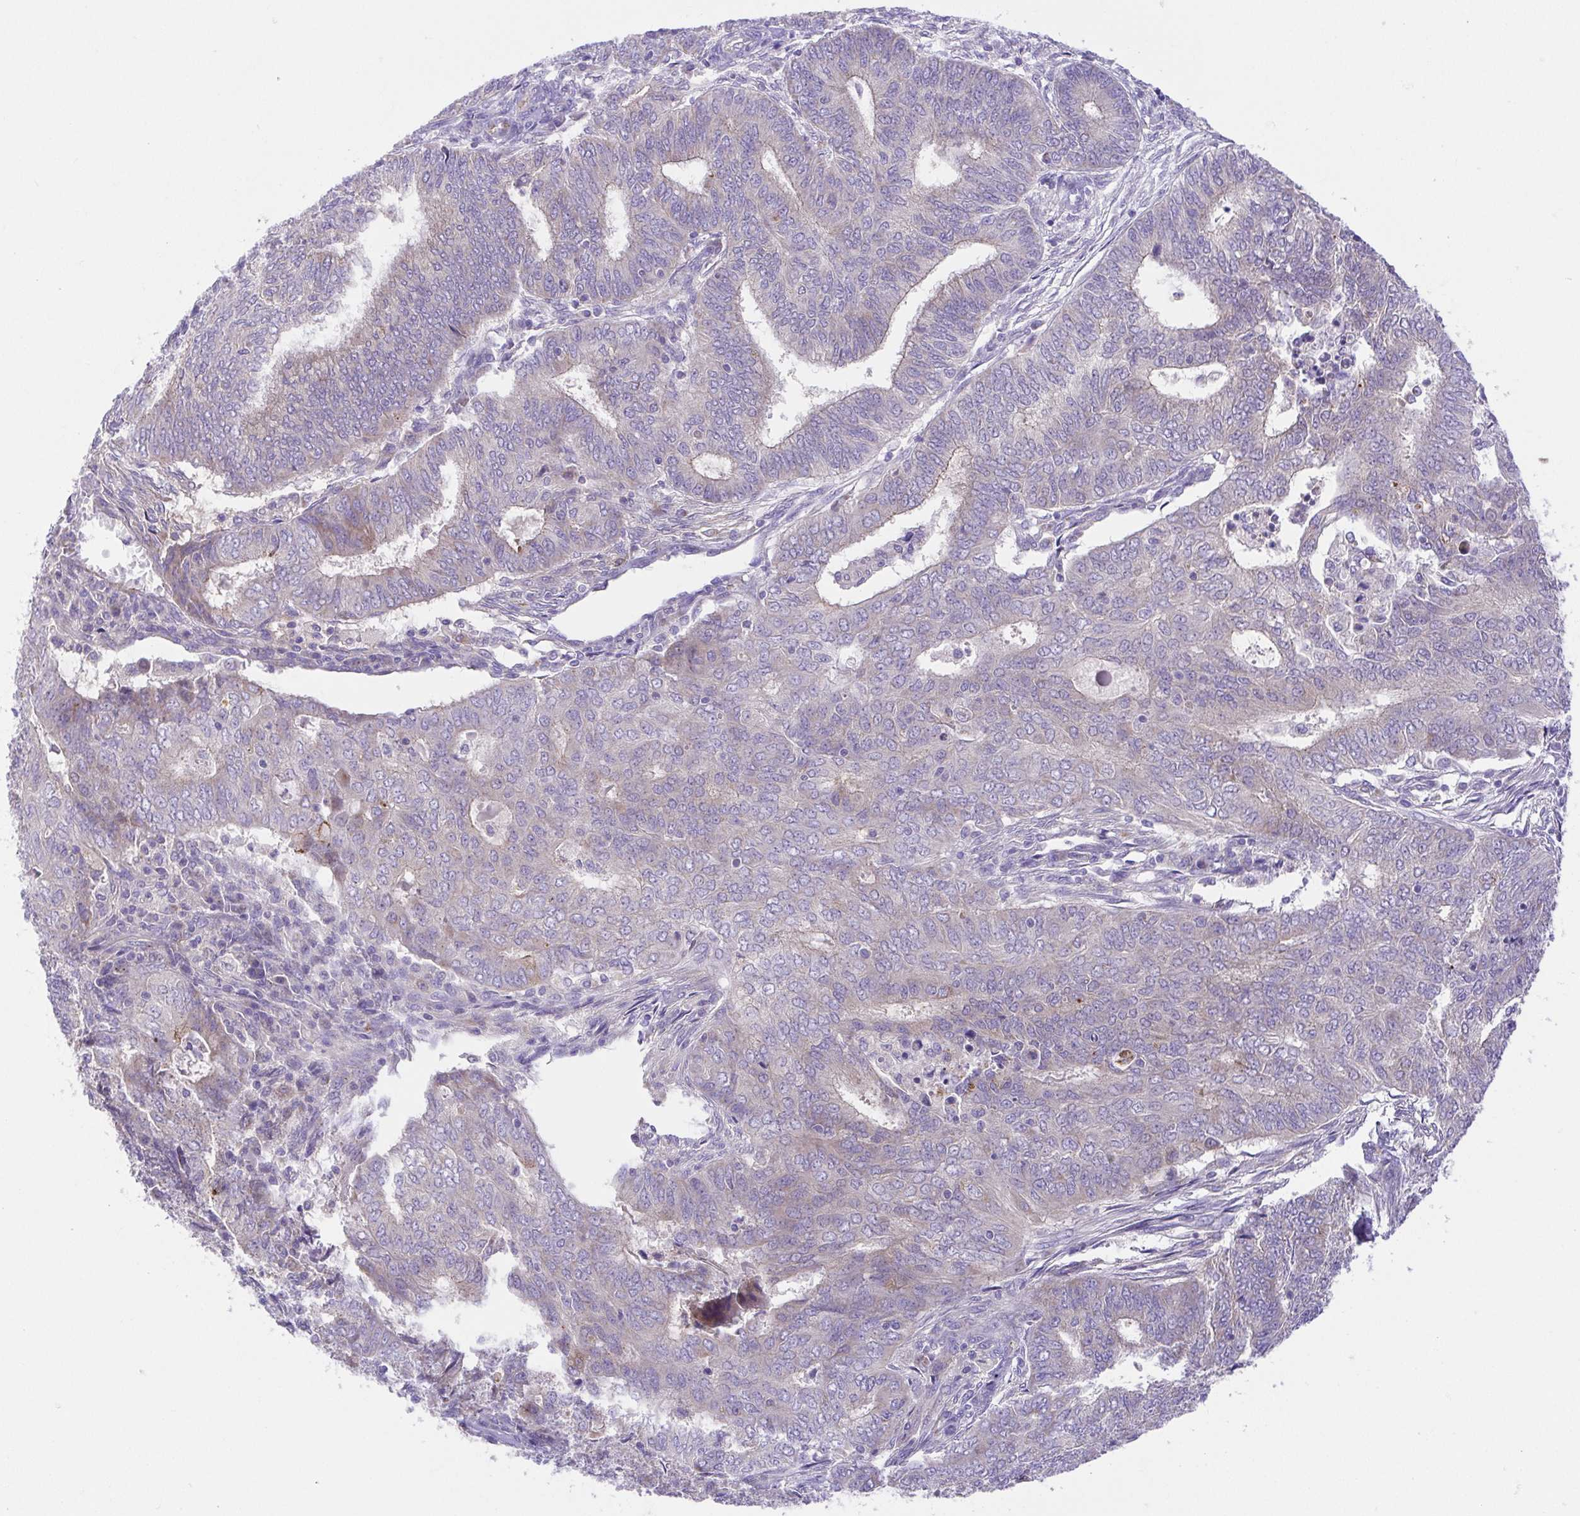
{"staining": {"intensity": "weak", "quantity": "<25%", "location": "cytoplasmic/membranous"}, "tissue": "endometrial cancer", "cell_type": "Tumor cells", "image_type": "cancer", "snomed": [{"axis": "morphology", "description": "Adenocarcinoma, NOS"}, {"axis": "topography", "description": "Endometrium"}], "caption": "A high-resolution photomicrograph shows immunohistochemistry (IHC) staining of endometrial adenocarcinoma, which demonstrates no significant positivity in tumor cells.", "gene": "SLC13A1", "patient": {"sex": "female", "age": 62}}